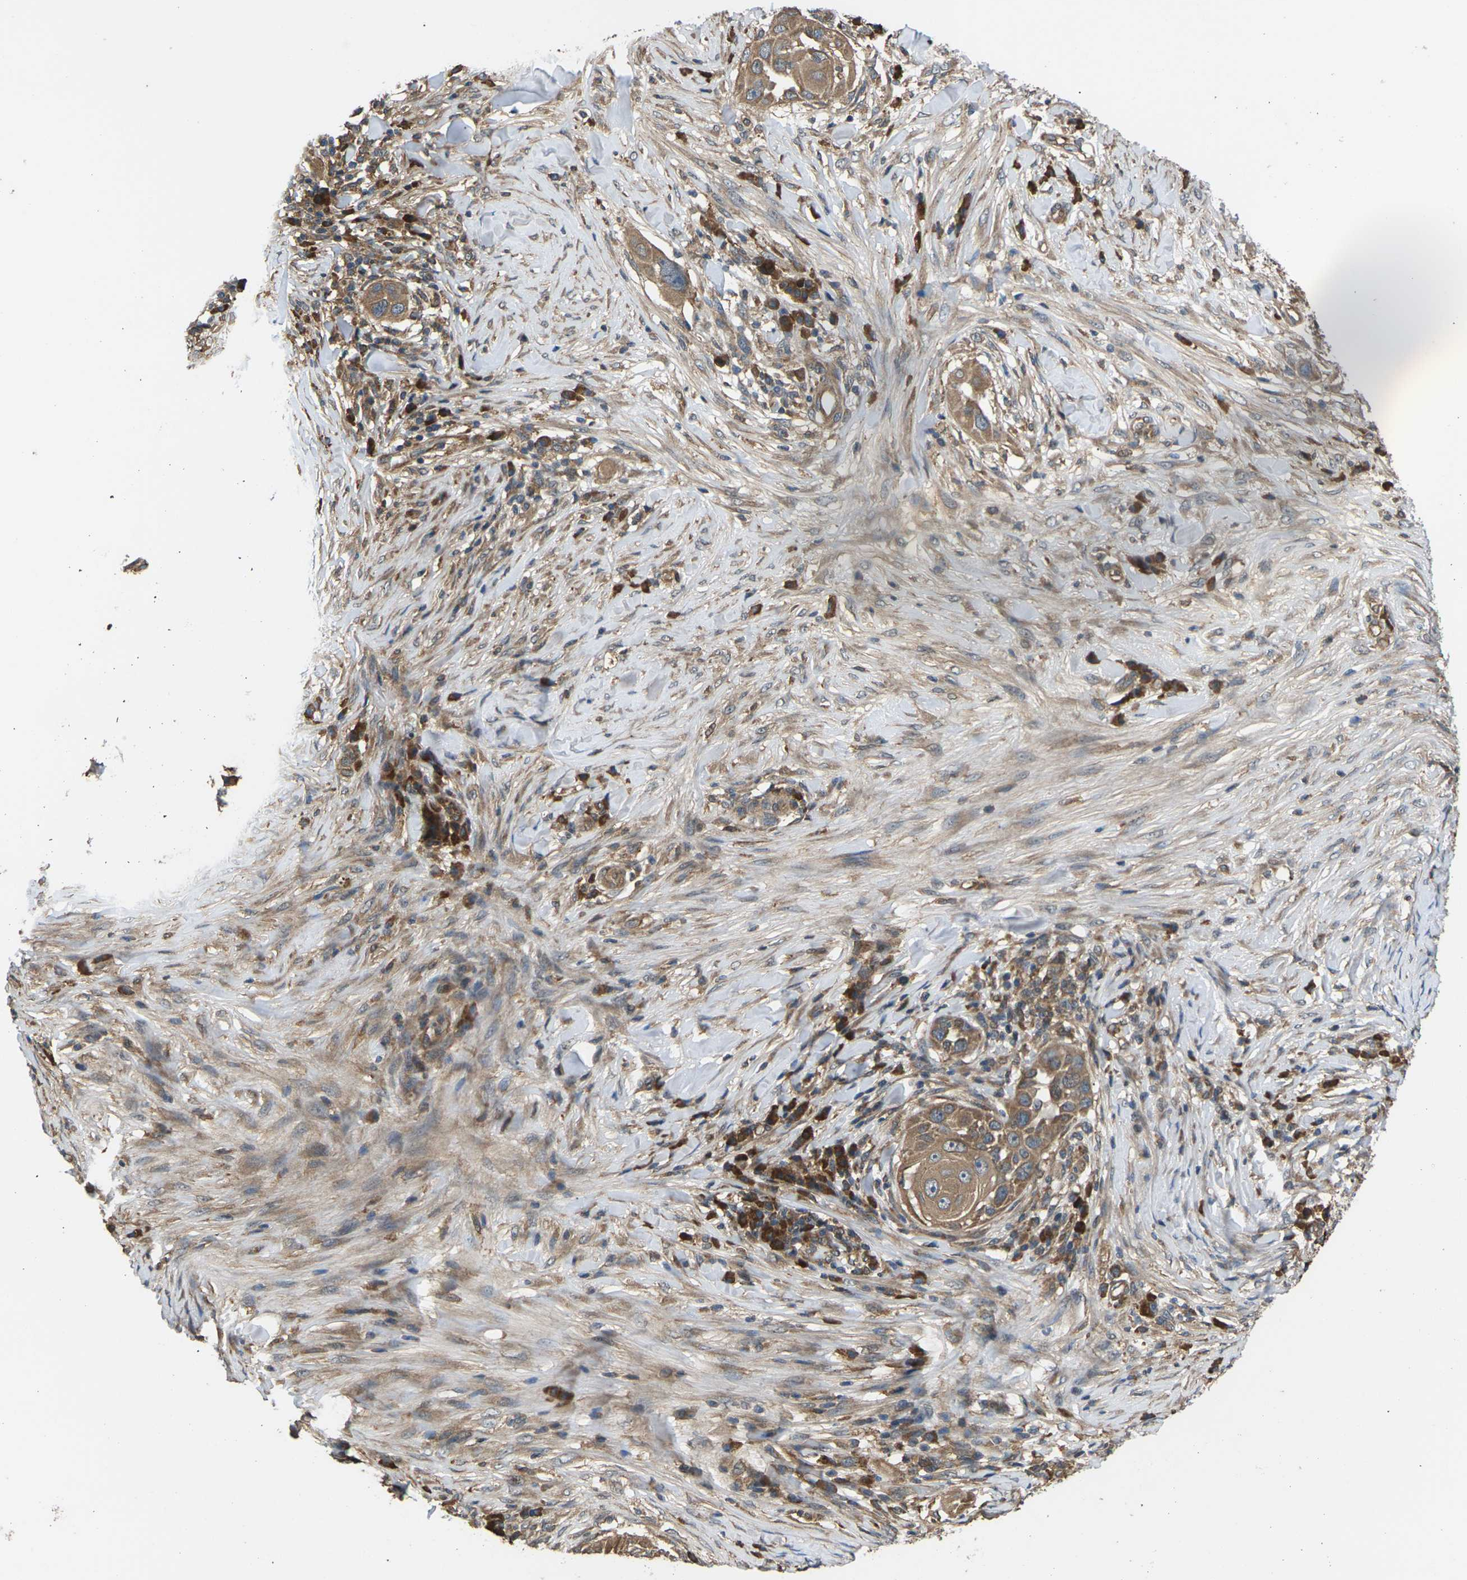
{"staining": {"intensity": "moderate", "quantity": ">75%", "location": "cytoplasmic/membranous"}, "tissue": "skin cancer", "cell_type": "Tumor cells", "image_type": "cancer", "snomed": [{"axis": "morphology", "description": "Squamous cell carcinoma, NOS"}, {"axis": "topography", "description": "Skin"}], "caption": "Protein expression analysis of human skin squamous cell carcinoma reveals moderate cytoplasmic/membranous expression in about >75% of tumor cells. (DAB (3,3'-diaminobenzidine) IHC with brightfield microscopy, high magnification).", "gene": "NRAS", "patient": {"sex": "female", "age": 44}}